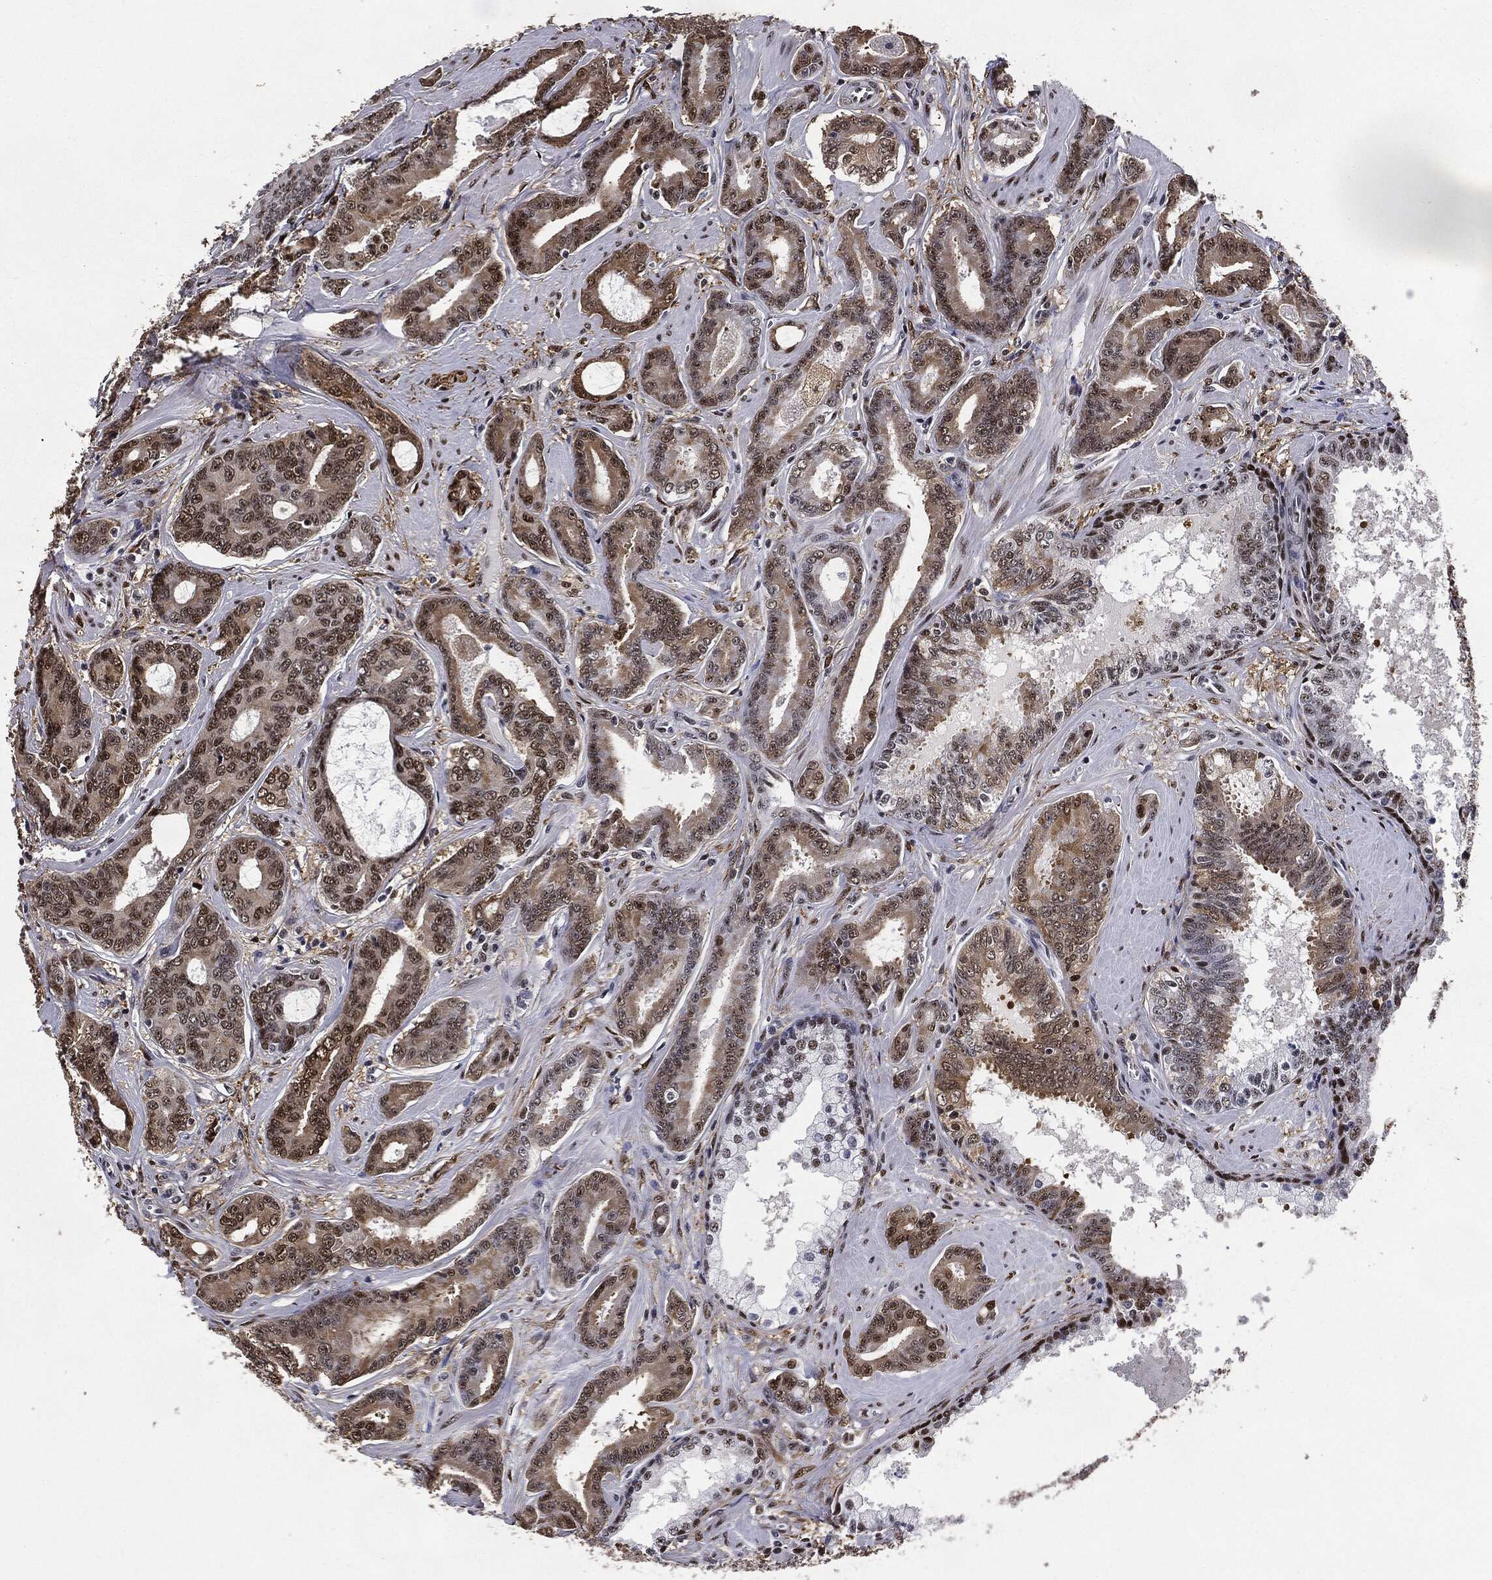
{"staining": {"intensity": "moderate", "quantity": "25%-75%", "location": "cytoplasmic/membranous,nuclear"}, "tissue": "prostate cancer", "cell_type": "Tumor cells", "image_type": "cancer", "snomed": [{"axis": "morphology", "description": "Adenocarcinoma, NOS"}, {"axis": "topography", "description": "Prostate"}], "caption": "This is a histology image of immunohistochemistry (IHC) staining of prostate adenocarcinoma, which shows moderate expression in the cytoplasmic/membranous and nuclear of tumor cells.", "gene": "JUN", "patient": {"sex": "male", "age": 55}}